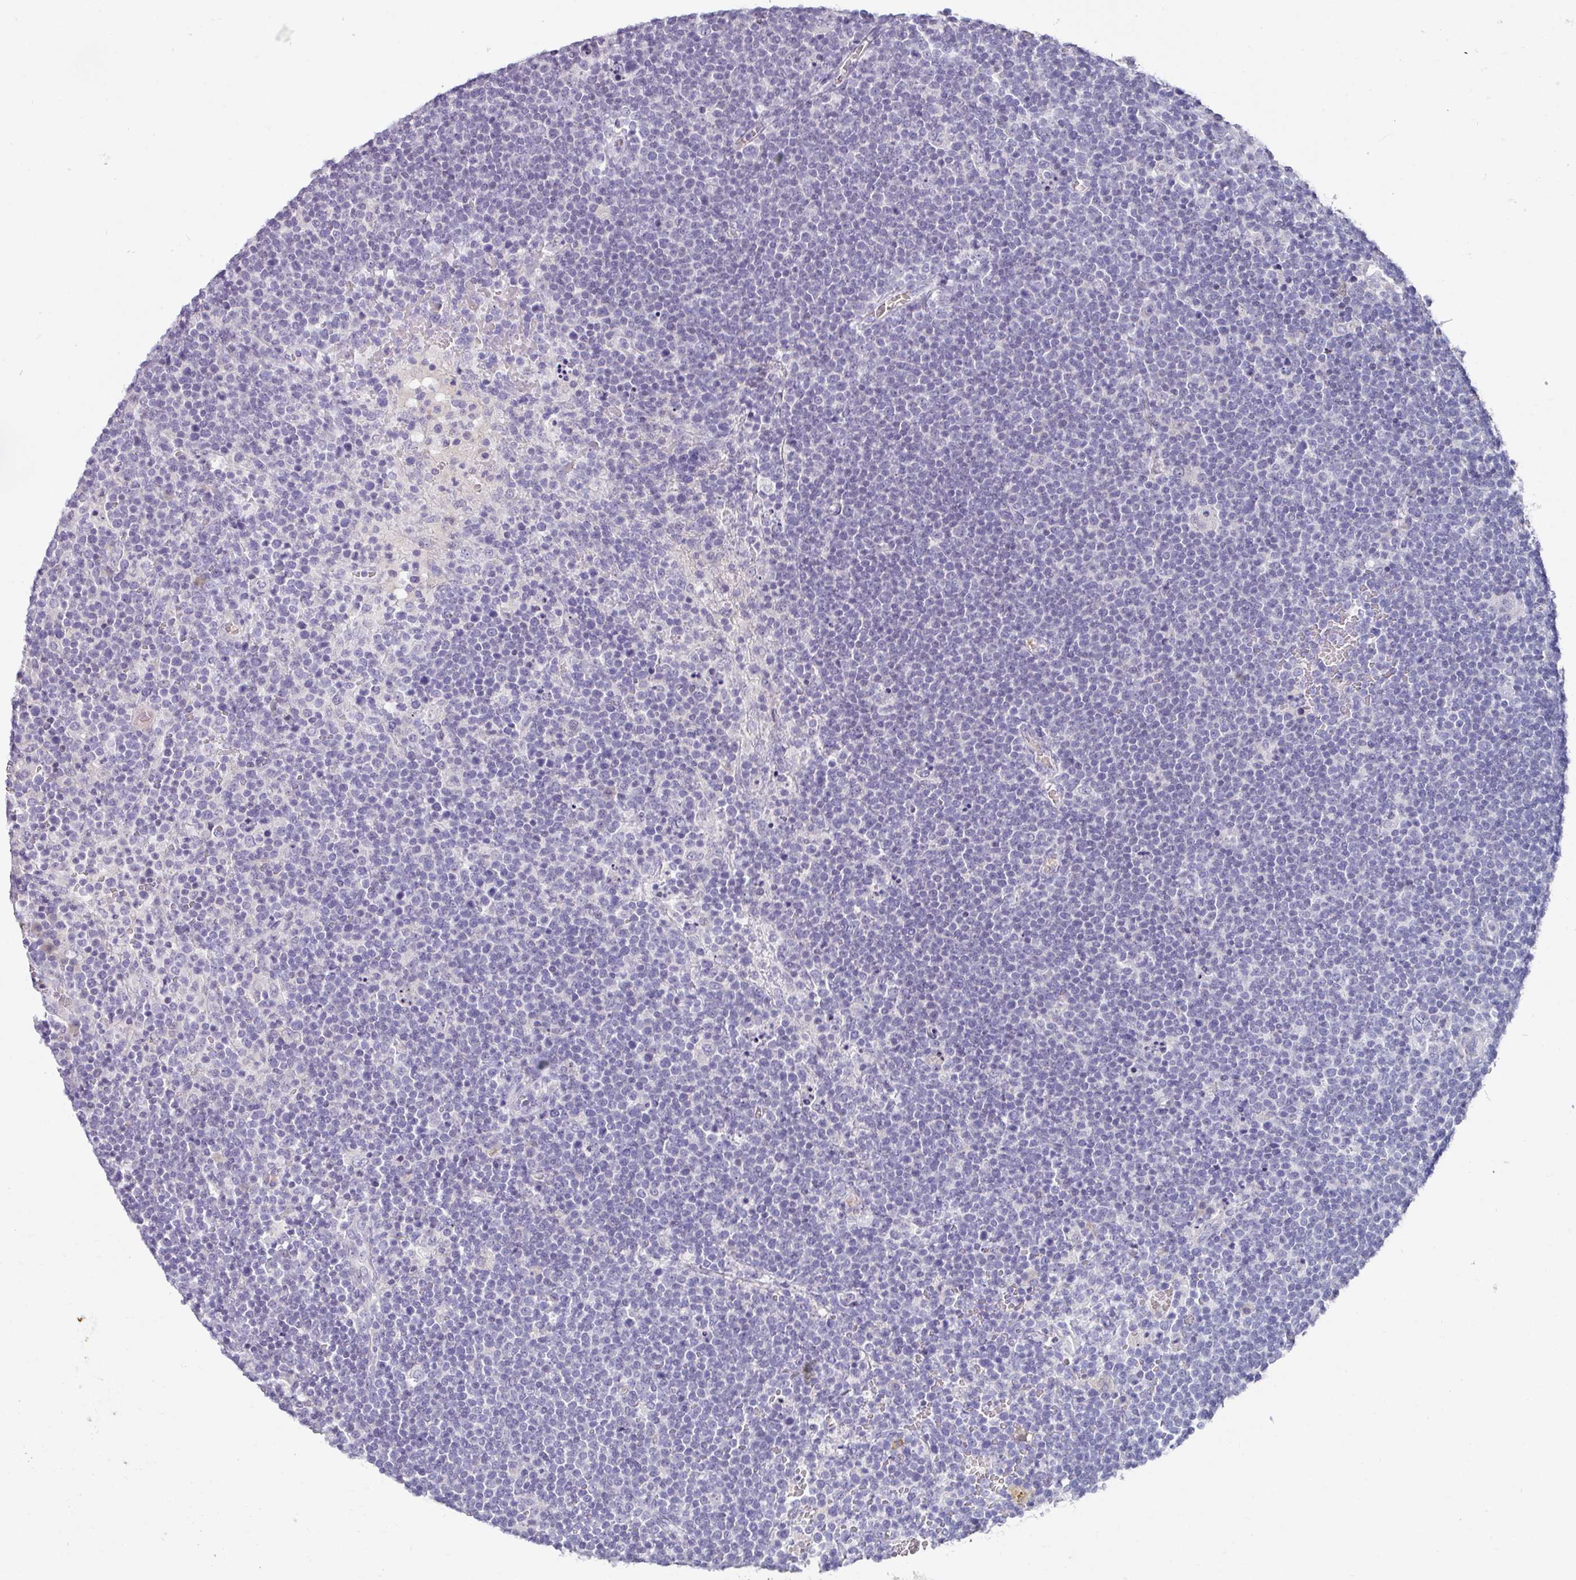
{"staining": {"intensity": "negative", "quantity": "none", "location": "none"}, "tissue": "lymphoma", "cell_type": "Tumor cells", "image_type": "cancer", "snomed": [{"axis": "morphology", "description": "Malignant lymphoma, non-Hodgkin's type, High grade"}, {"axis": "topography", "description": "Lymph node"}], "caption": "High power microscopy photomicrograph of an IHC micrograph of lymphoma, revealing no significant staining in tumor cells.", "gene": "DEFB115", "patient": {"sex": "male", "age": 61}}